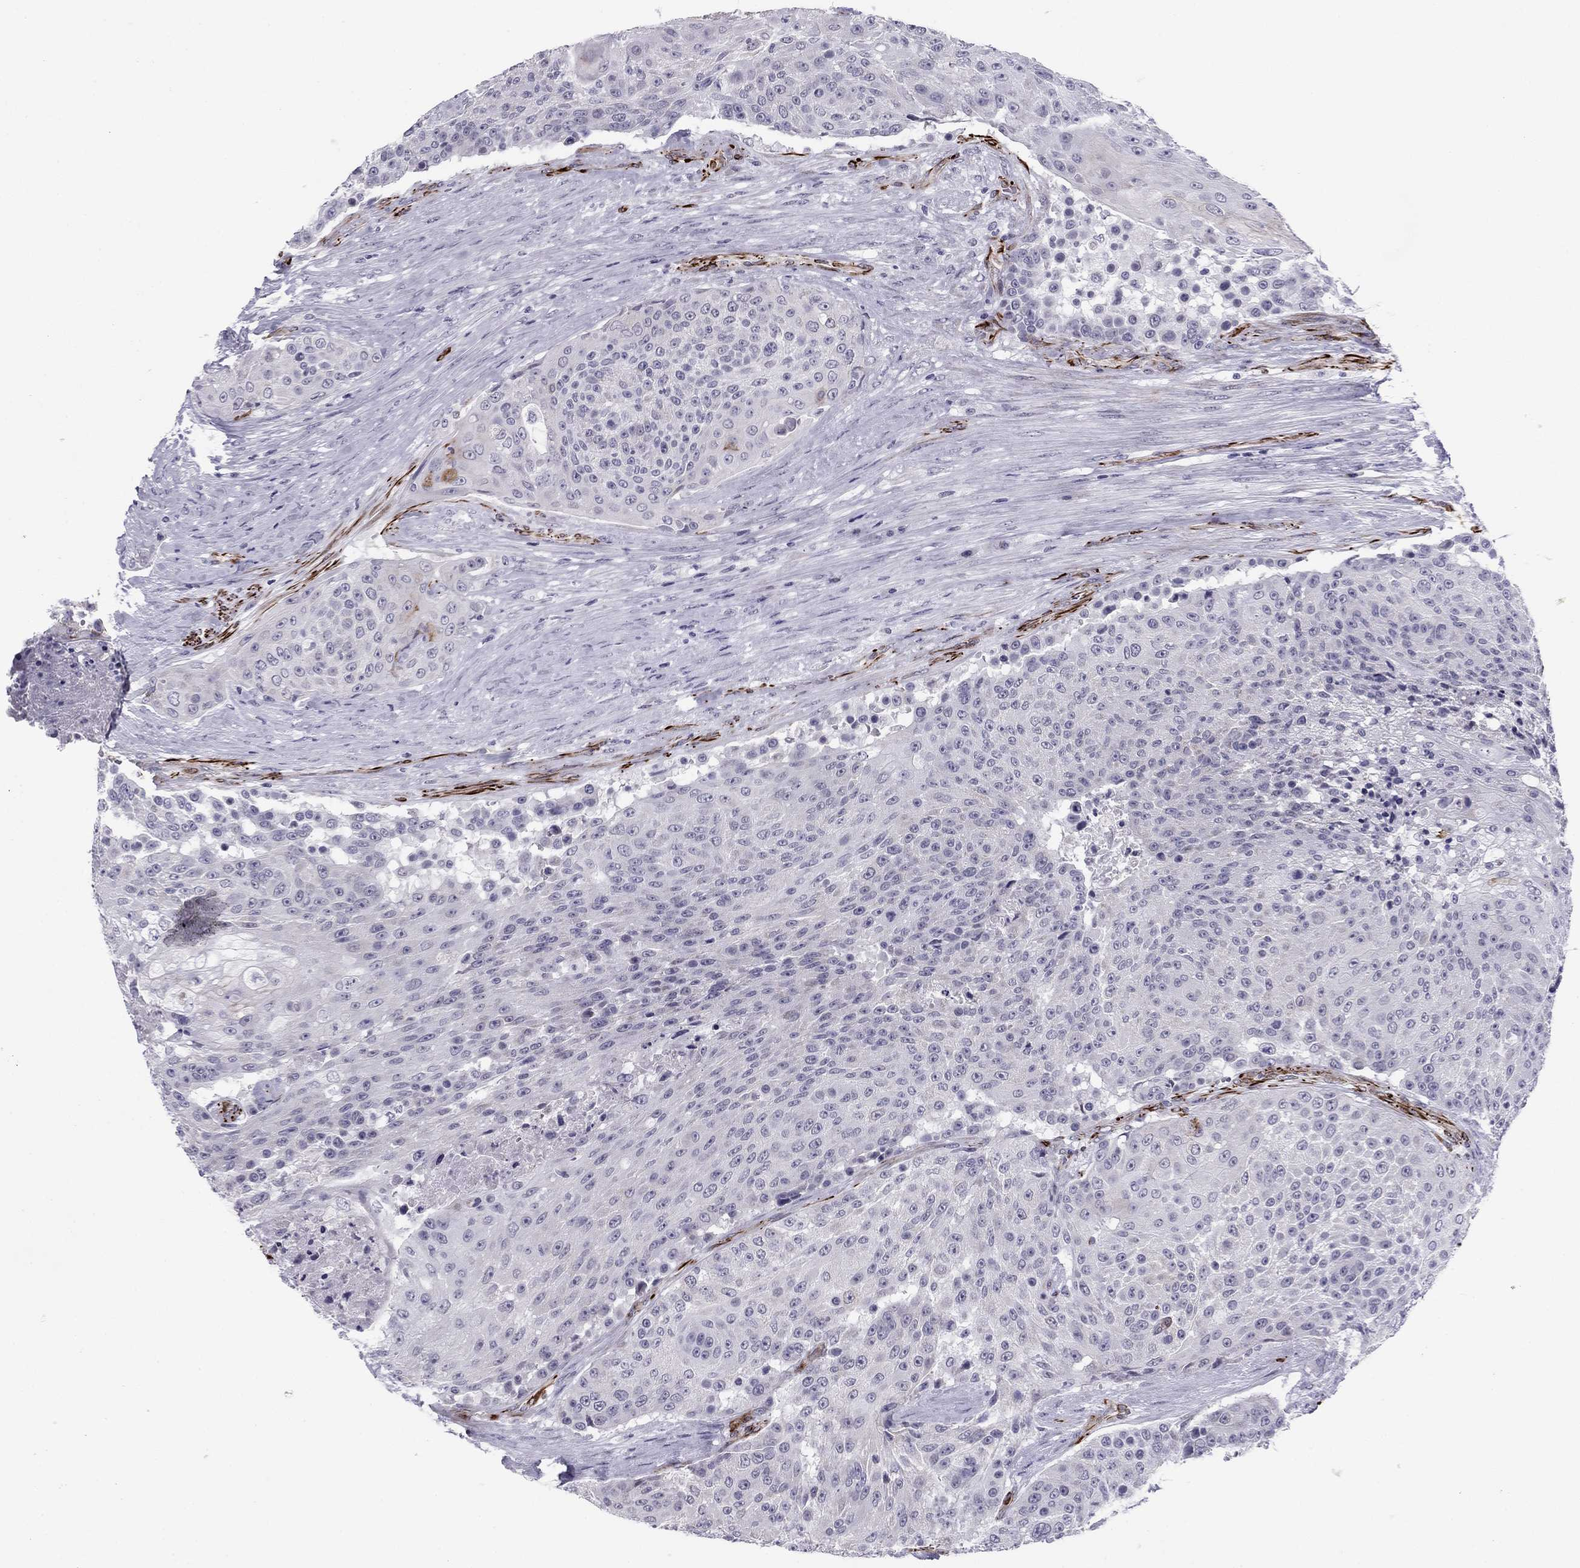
{"staining": {"intensity": "negative", "quantity": "none", "location": "none"}, "tissue": "urothelial cancer", "cell_type": "Tumor cells", "image_type": "cancer", "snomed": [{"axis": "morphology", "description": "Urothelial carcinoma, High grade"}, {"axis": "topography", "description": "Urinary bladder"}], "caption": "Image shows no significant protein staining in tumor cells of high-grade urothelial carcinoma.", "gene": "ANKS4B", "patient": {"sex": "female", "age": 63}}